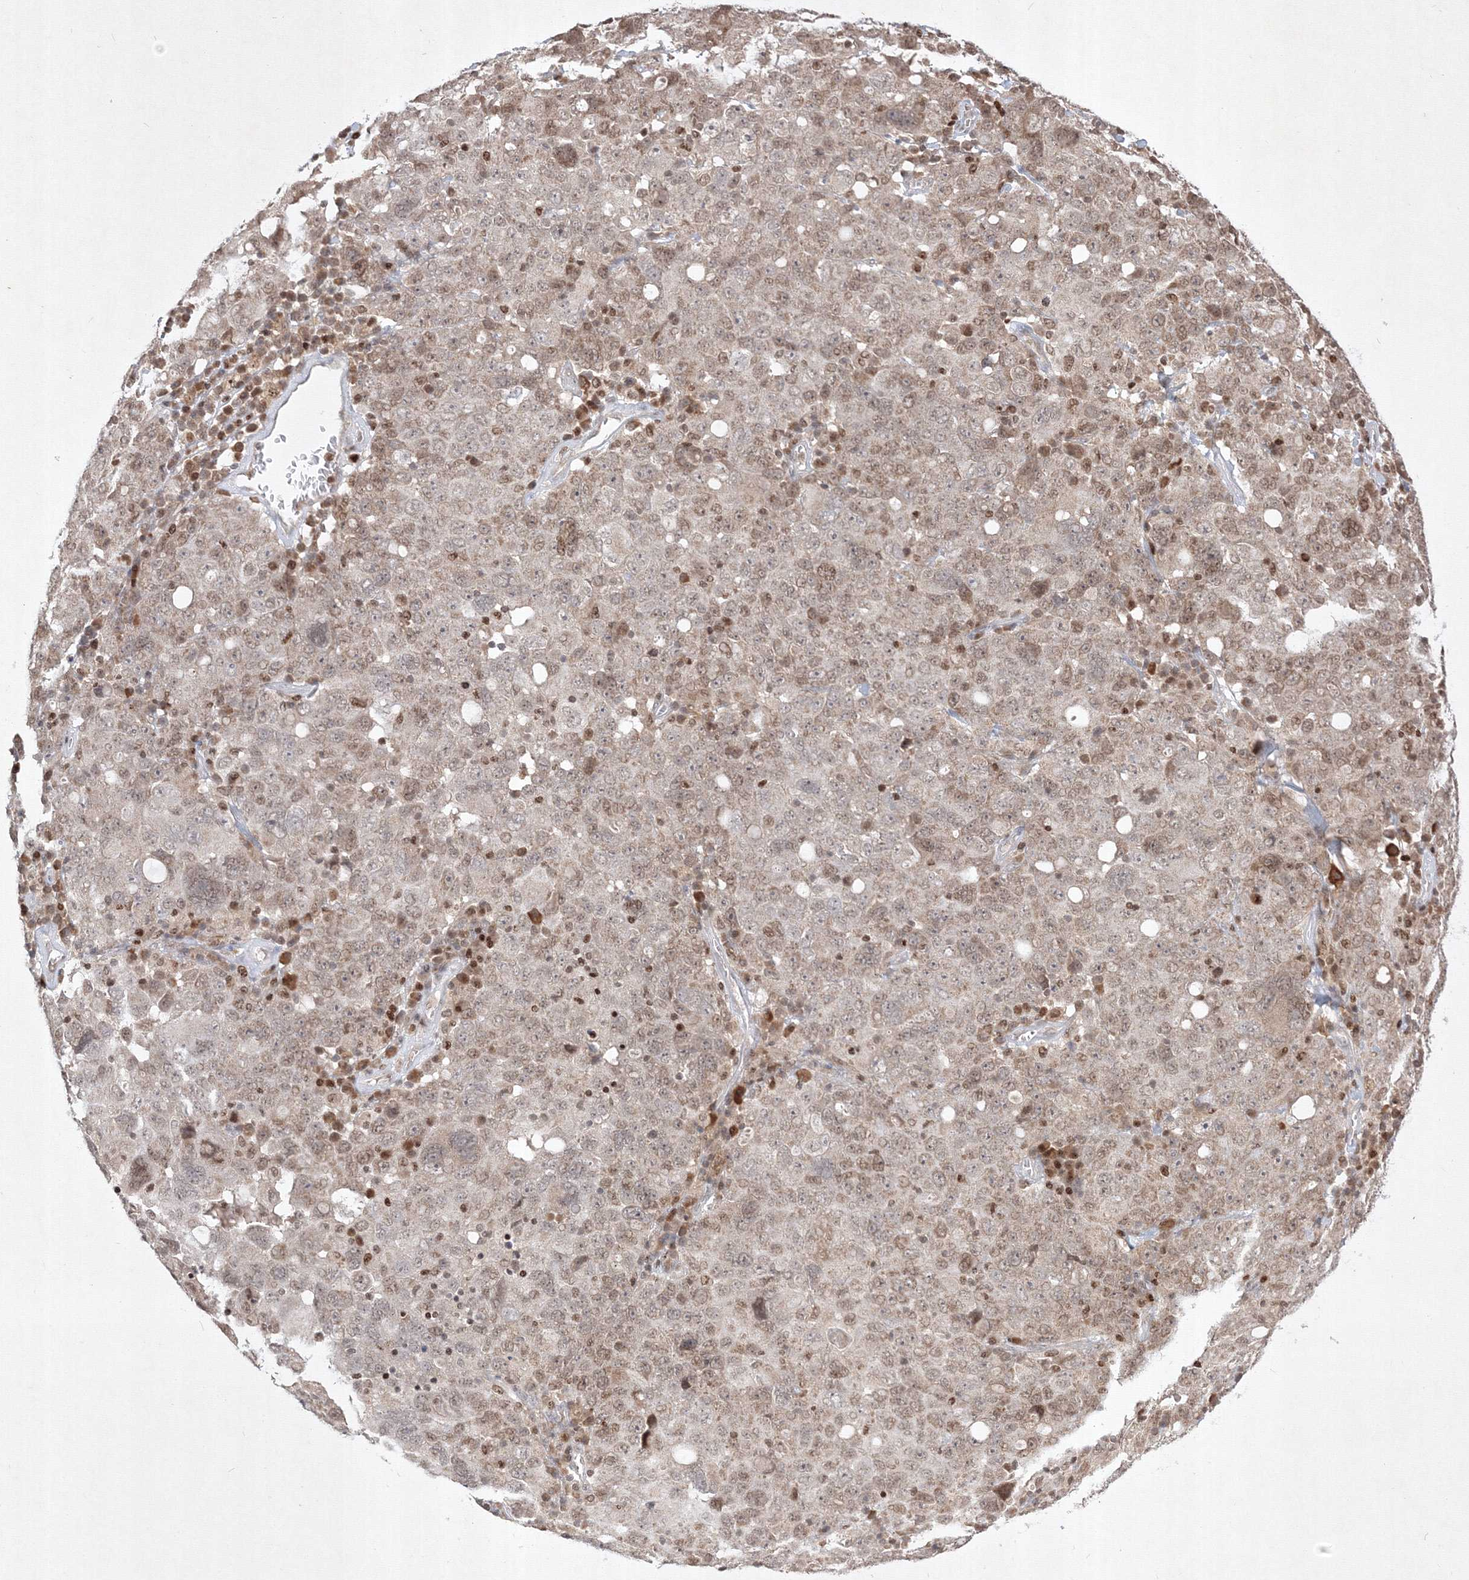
{"staining": {"intensity": "moderate", "quantity": ">75%", "location": "nuclear"}, "tissue": "ovarian cancer", "cell_type": "Tumor cells", "image_type": "cancer", "snomed": [{"axis": "morphology", "description": "Carcinoma, endometroid"}, {"axis": "topography", "description": "Ovary"}], "caption": "Tumor cells demonstrate moderate nuclear expression in about >75% of cells in ovarian endometroid carcinoma.", "gene": "TAB1", "patient": {"sex": "female", "age": 62}}